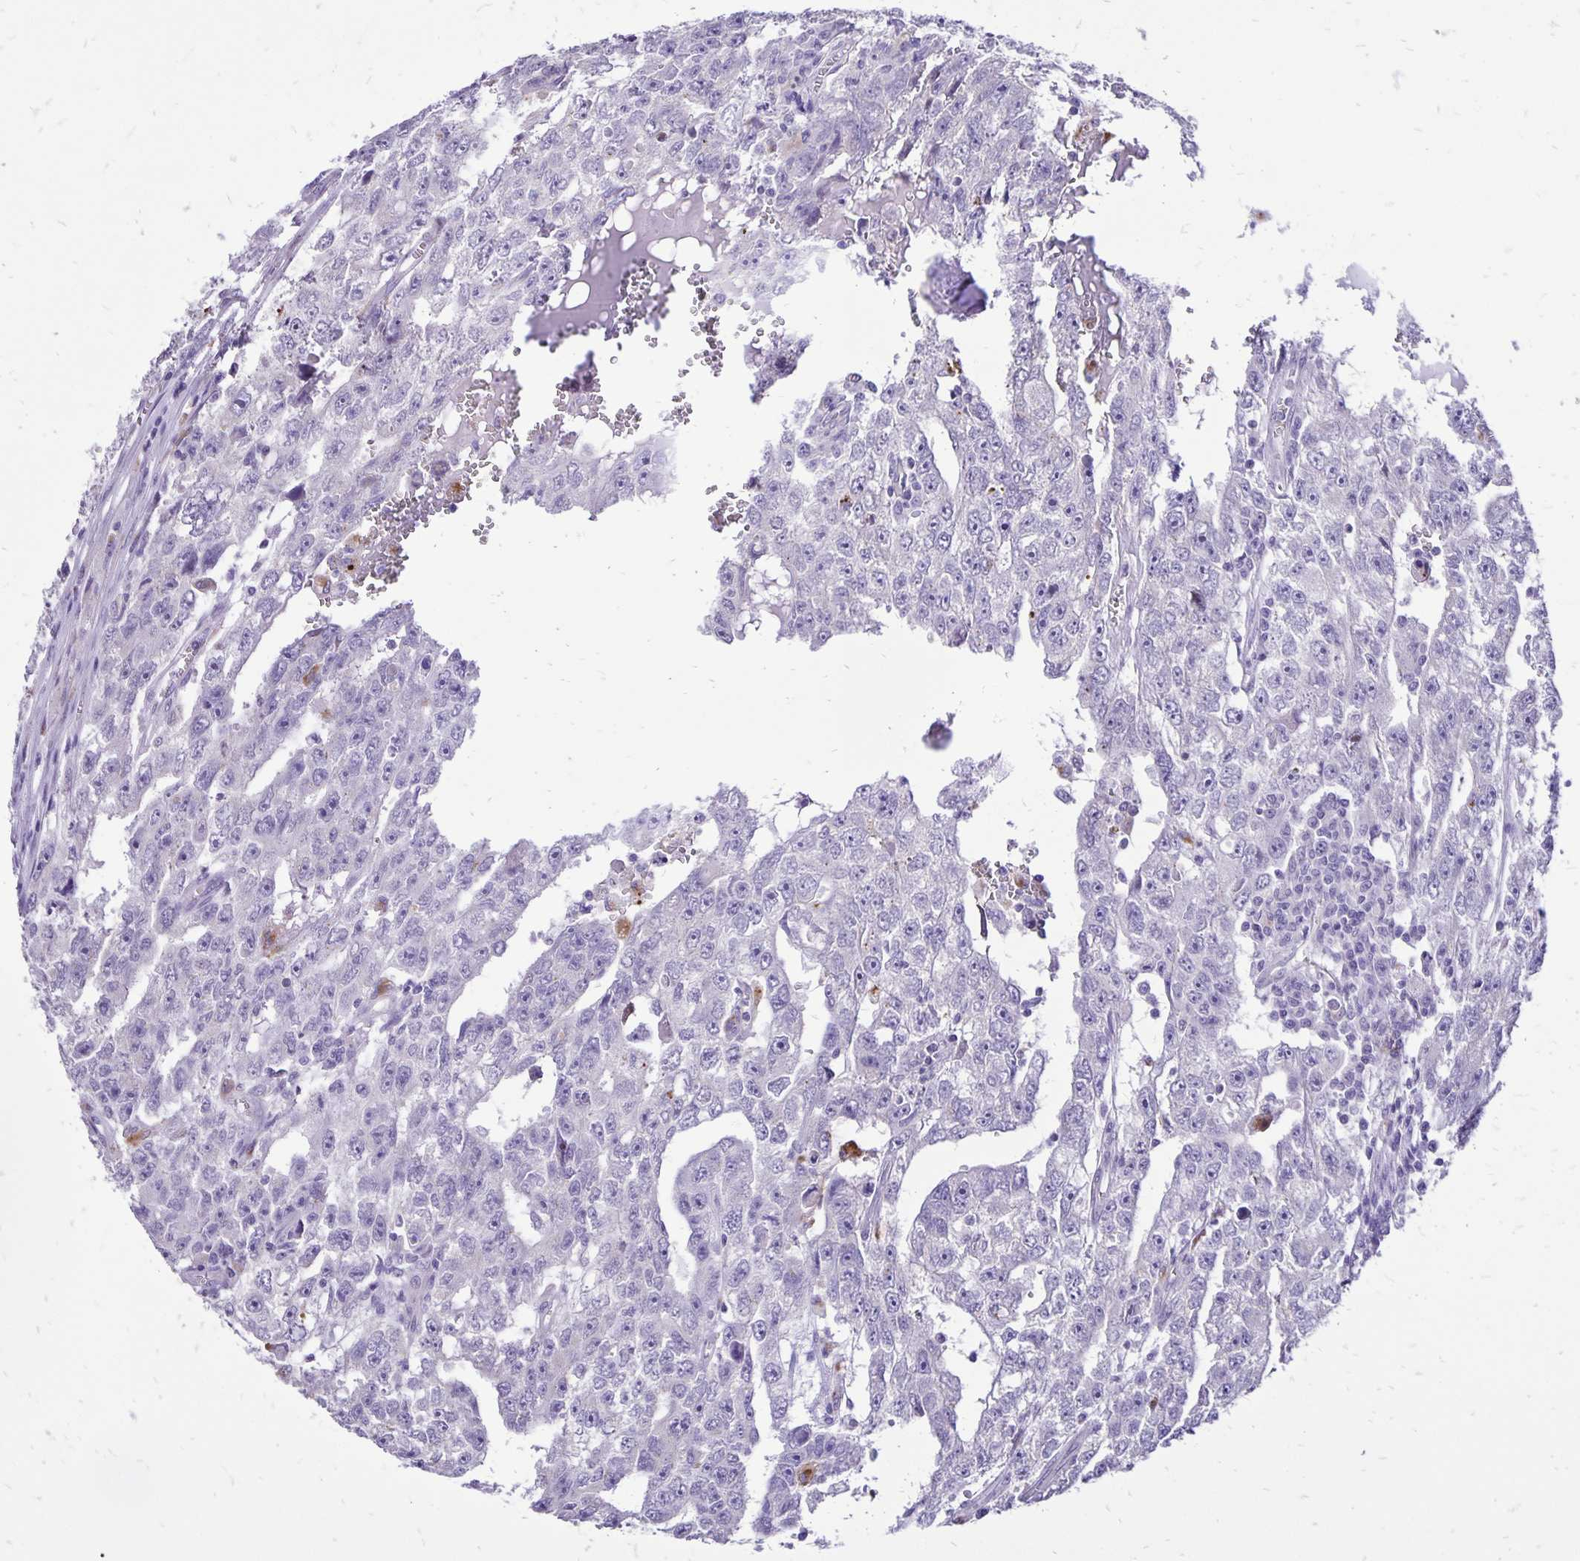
{"staining": {"intensity": "negative", "quantity": "none", "location": "none"}, "tissue": "testis cancer", "cell_type": "Tumor cells", "image_type": "cancer", "snomed": [{"axis": "morphology", "description": "Carcinoma, Embryonal, NOS"}, {"axis": "topography", "description": "Testis"}], "caption": "Immunohistochemistry micrograph of neoplastic tissue: testis embryonal carcinoma stained with DAB demonstrates no significant protein positivity in tumor cells.", "gene": "EIF5A", "patient": {"sex": "male", "age": 20}}